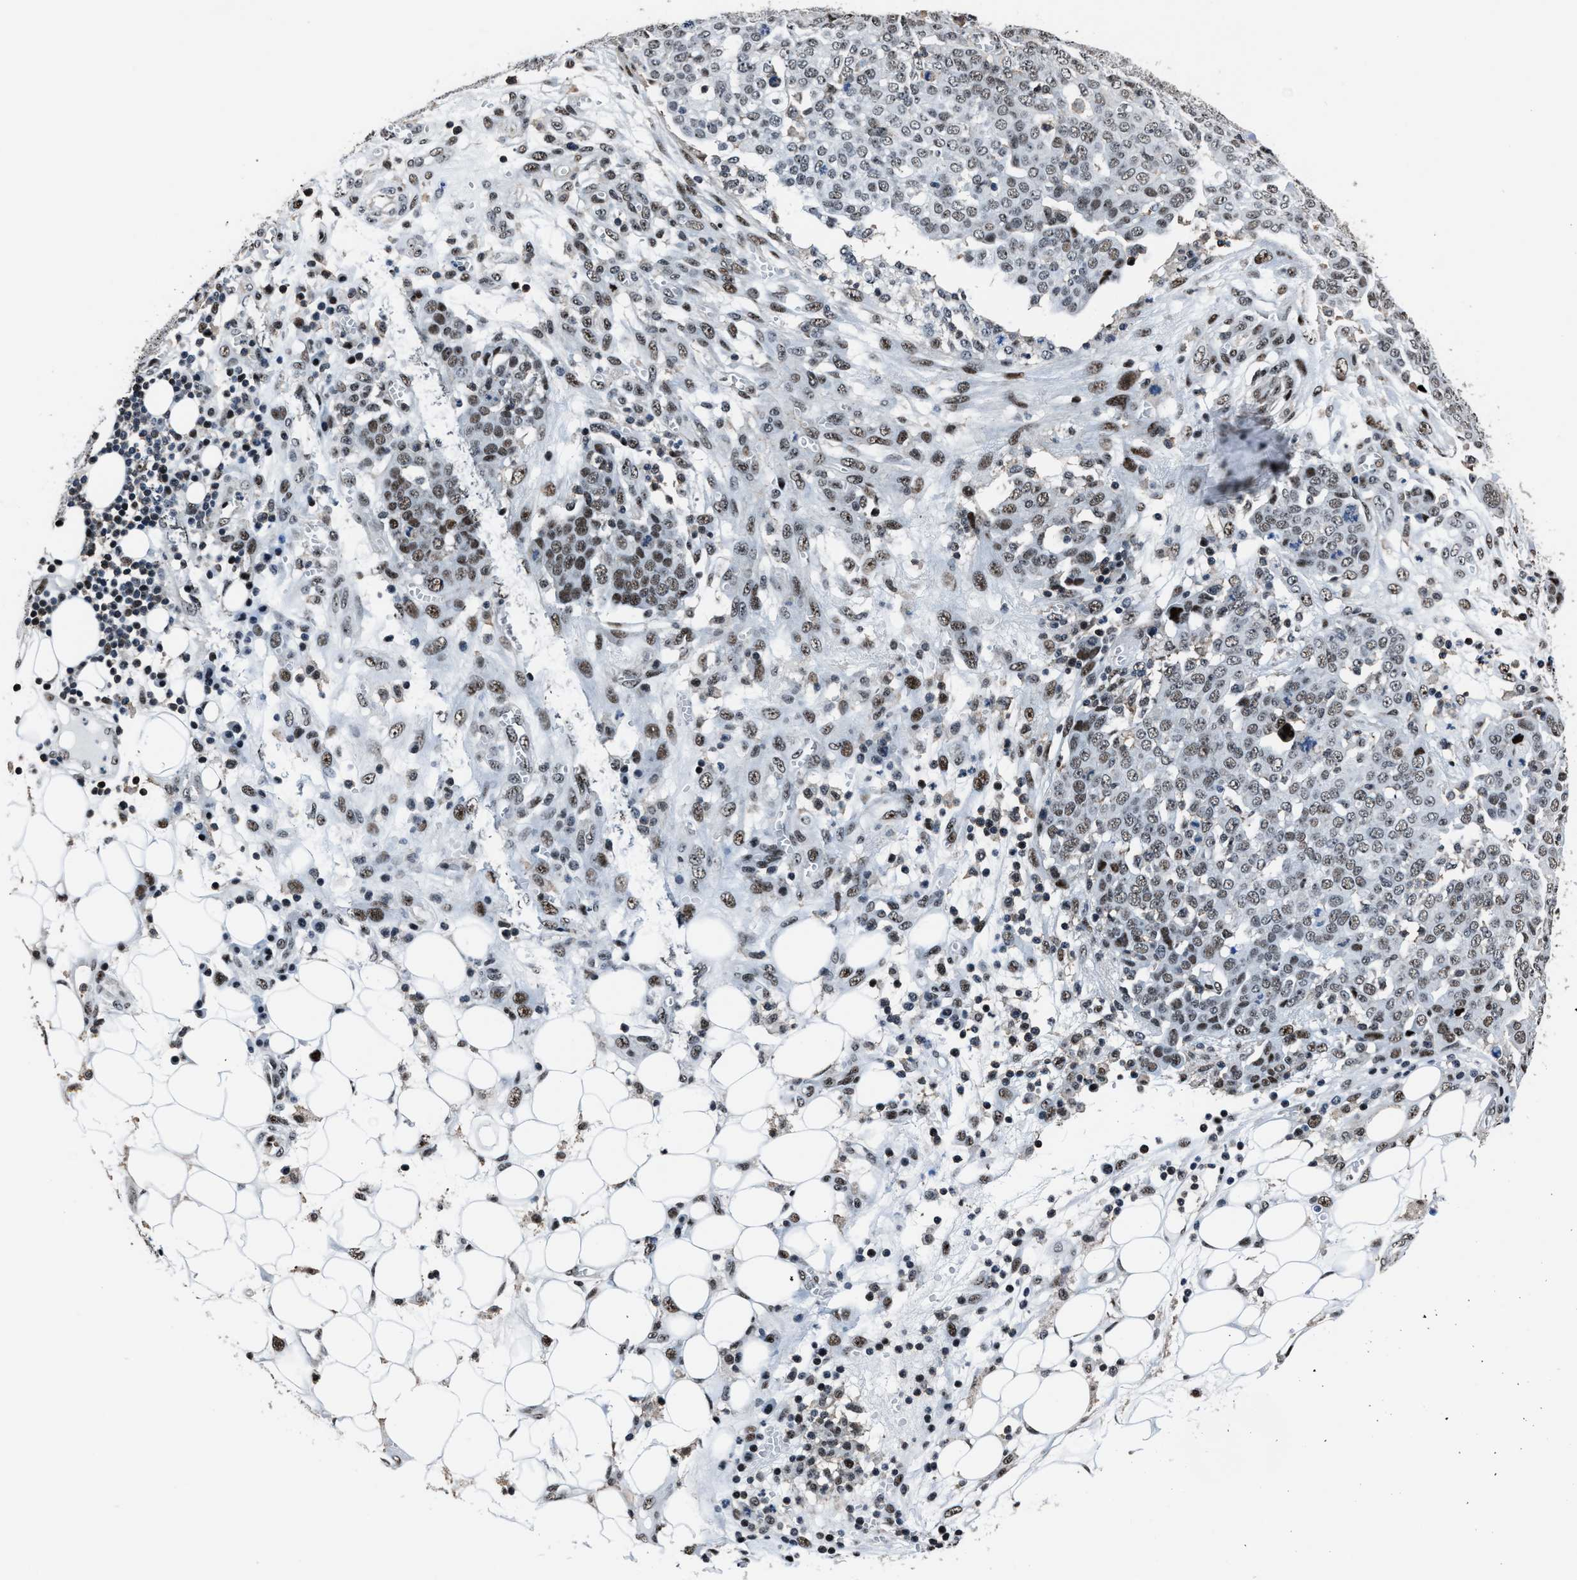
{"staining": {"intensity": "weak", "quantity": "<25%", "location": "nuclear"}, "tissue": "ovarian cancer", "cell_type": "Tumor cells", "image_type": "cancer", "snomed": [{"axis": "morphology", "description": "Cystadenocarcinoma, serous, NOS"}, {"axis": "topography", "description": "Soft tissue"}, {"axis": "topography", "description": "Ovary"}], "caption": "Immunohistochemical staining of ovarian cancer reveals no significant staining in tumor cells.", "gene": "PPIE", "patient": {"sex": "female", "age": 57}}